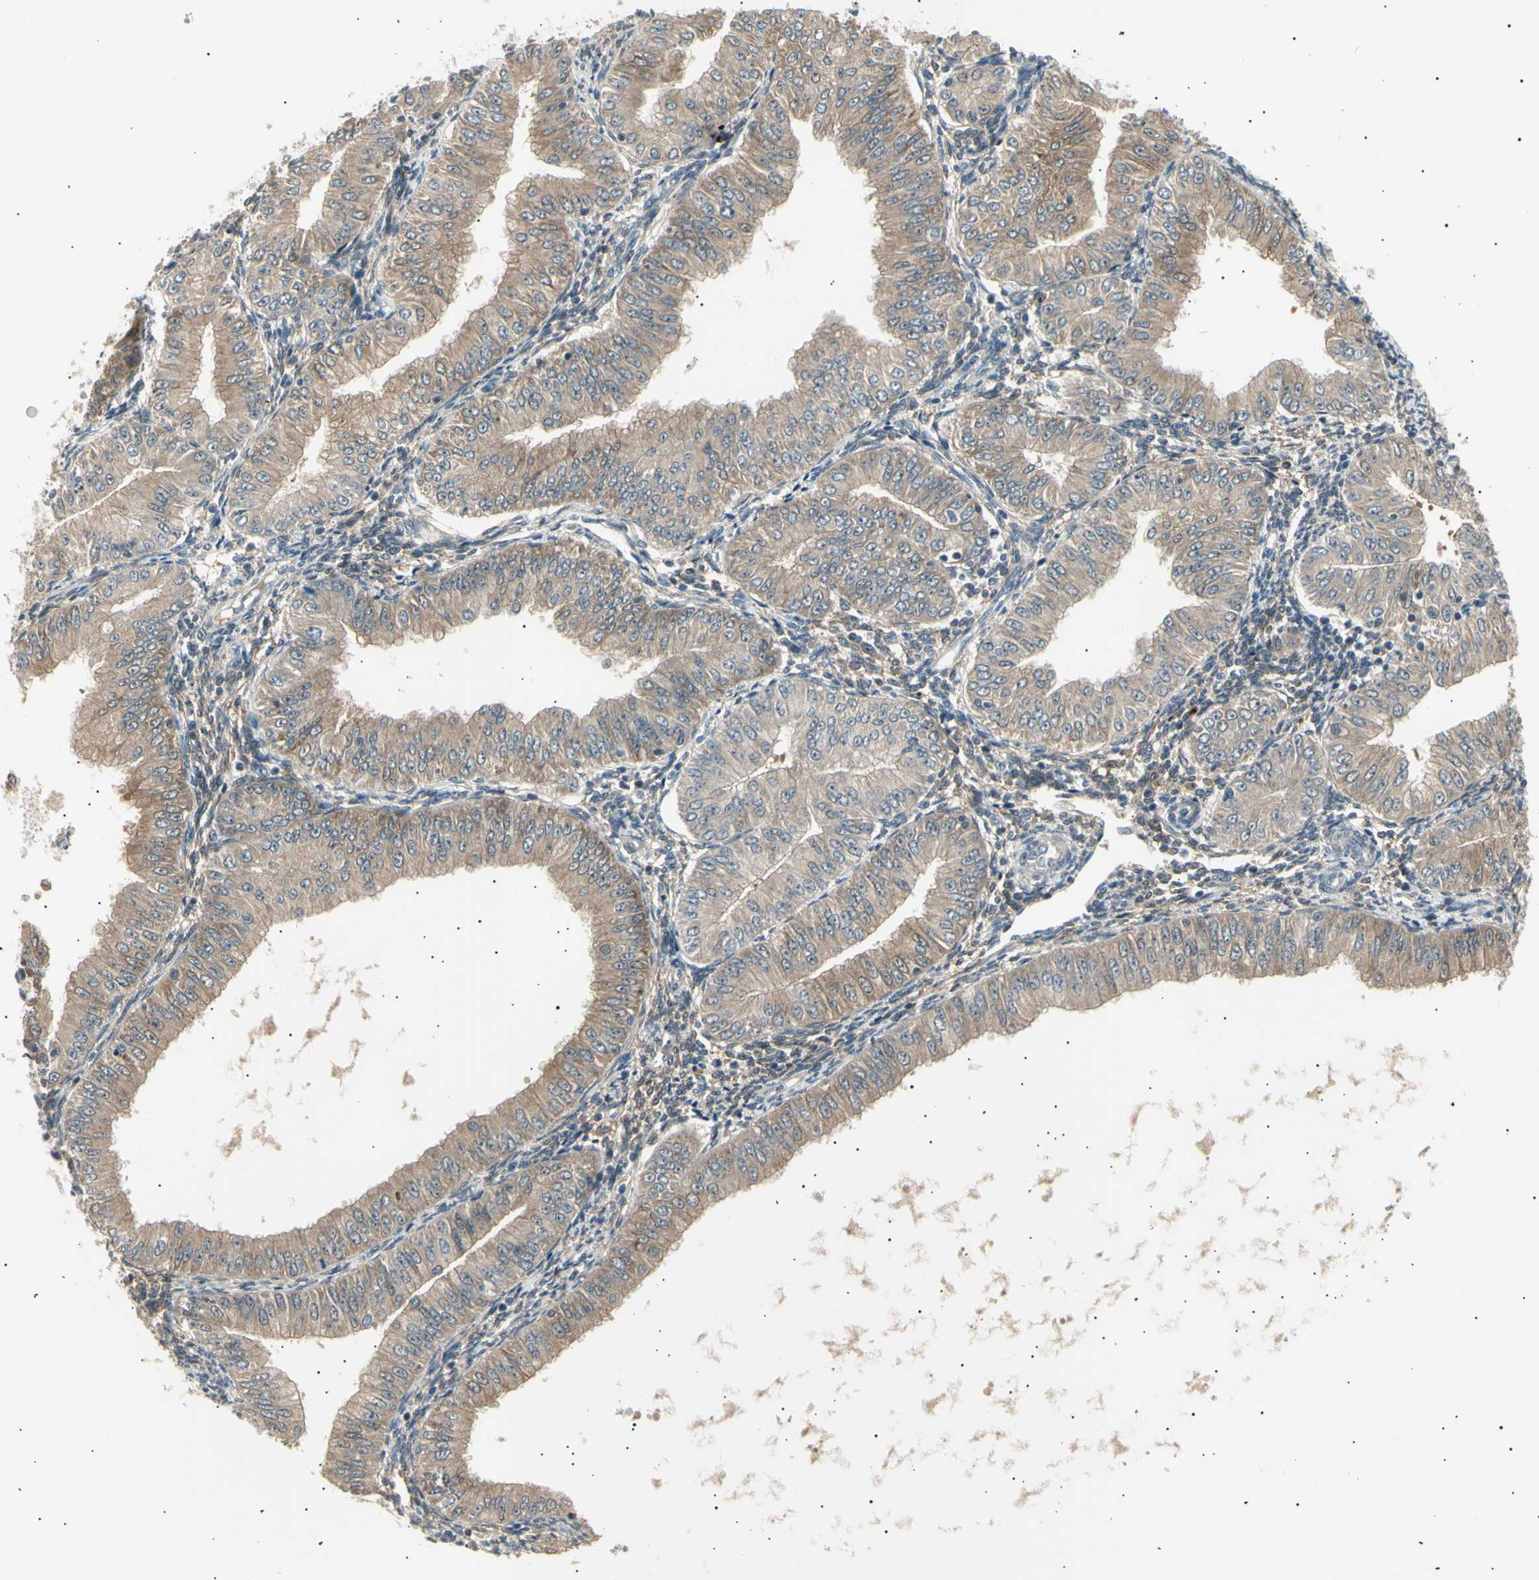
{"staining": {"intensity": "moderate", "quantity": ">75%", "location": "cytoplasmic/membranous"}, "tissue": "endometrial cancer", "cell_type": "Tumor cells", "image_type": "cancer", "snomed": [{"axis": "morphology", "description": "Normal tissue, NOS"}, {"axis": "morphology", "description": "Adenocarcinoma, NOS"}, {"axis": "topography", "description": "Endometrium"}], "caption": "About >75% of tumor cells in adenocarcinoma (endometrial) exhibit moderate cytoplasmic/membranous protein positivity as visualized by brown immunohistochemical staining.", "gene": "LHPP", "patient": {"sex": "female", "age": 53}}